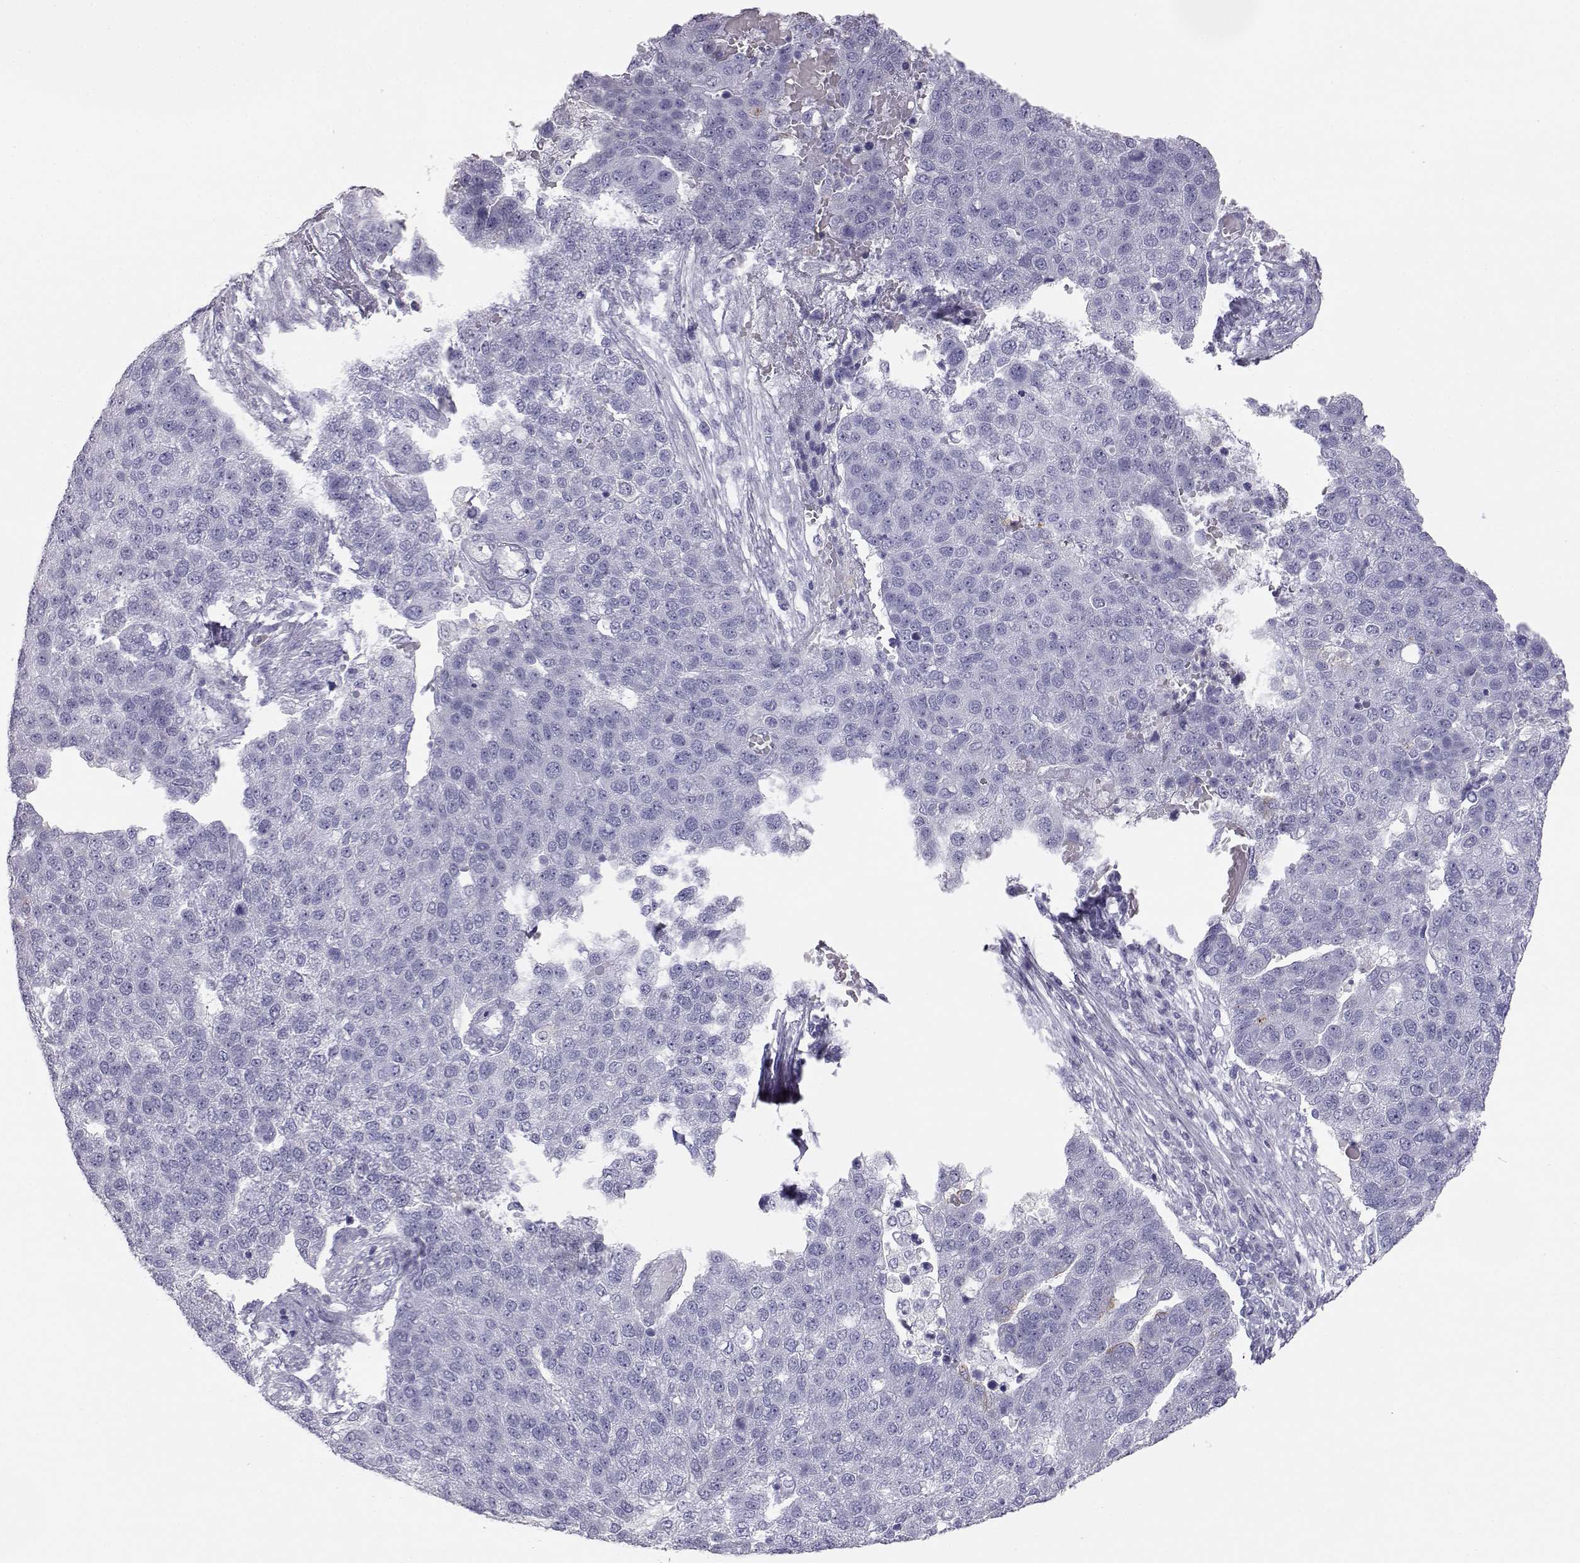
{"staining": {"intensity": "negative", "quantity": "none", "location": "none"}, "tissue": "pancreatic cancer", "cell_type": "Tumor cells", "image_type": "cancer", "snomed": [{"axis": "morphology", "description": "Adenocarcinoma, NOS"}, {"axis": "topography", "description": "Pancreas"}], "caption": "IHC of human pancreatic cancer (adenocarcinoma) demonstrates no expression in tumor cells.", "gene": "ITLN2", "patient": {"sex": "female", "age": 61}}